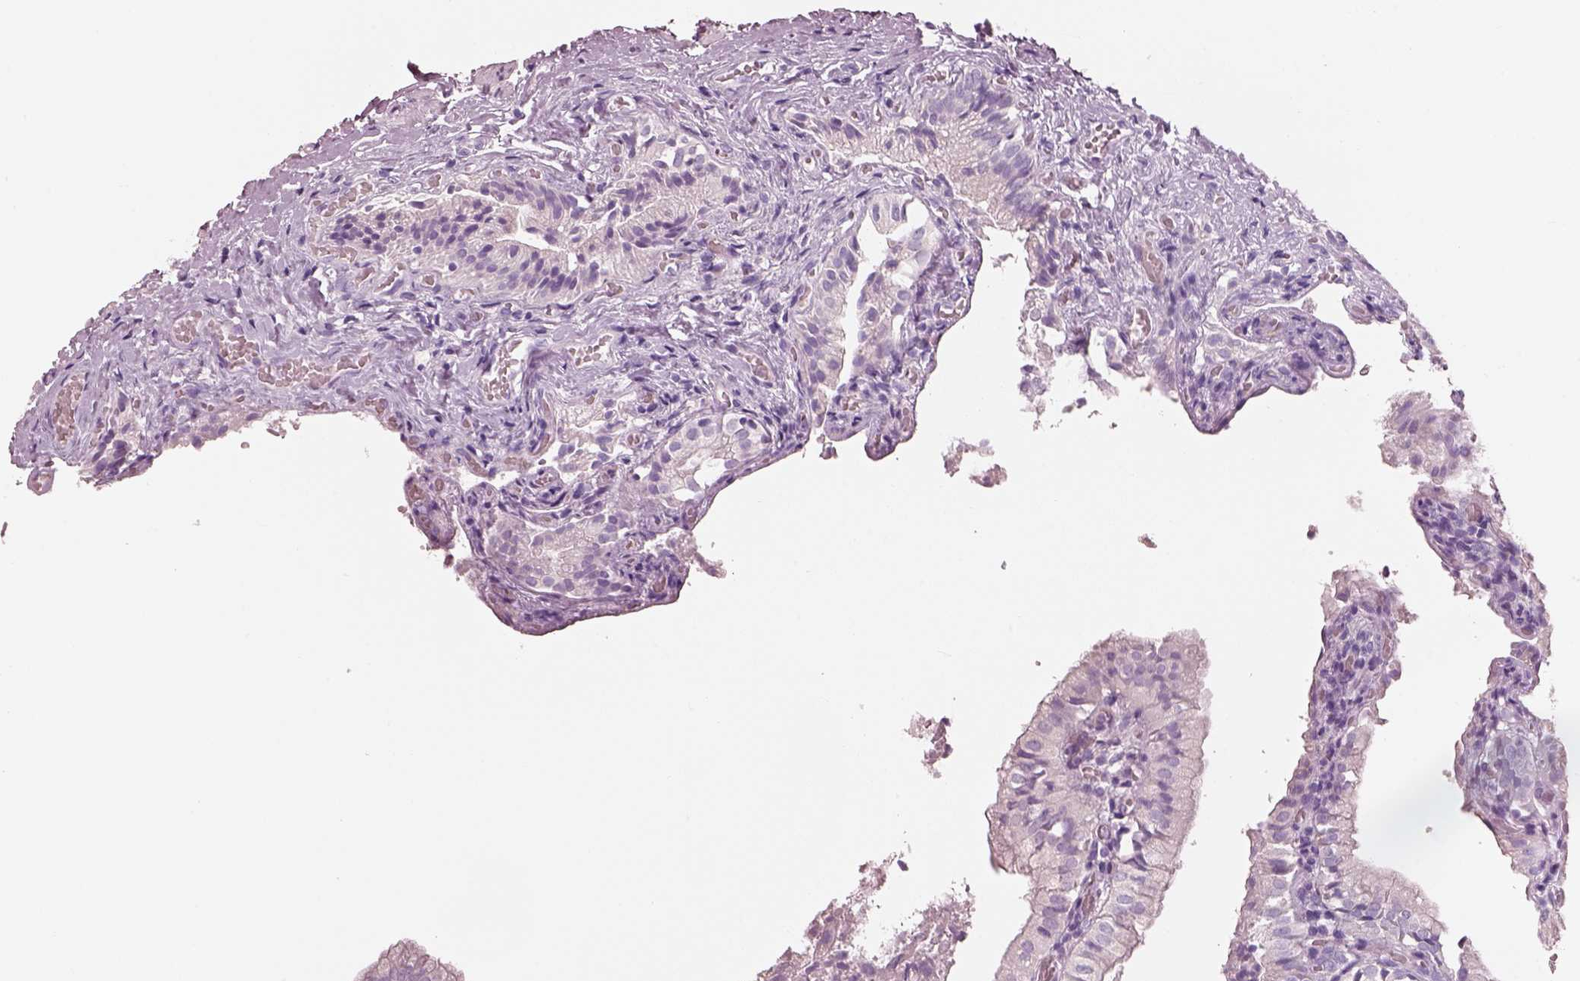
{"staining": {"intensity": "negative", "quantity": "none", "location": "none"}, "tissue": "gallbladder", "cell_type": "Glandular cells", "image_type": "normal", "snomed": [{"axis": "morphology", "description": "Normal tissue, NOS"}, {"axis": "topography", "description": "Gallbladder"}], "caption": "Micrograph shows no protein expression in glandular cells of benign gallbladder. Brightfield microscopy of immunohistochemistry (IHC) stained with DAB (brown) and hematoxylin (blue), captured at high magnification.", "gene": "PNOC", "patient": {"sex": "female", "age": 47}}